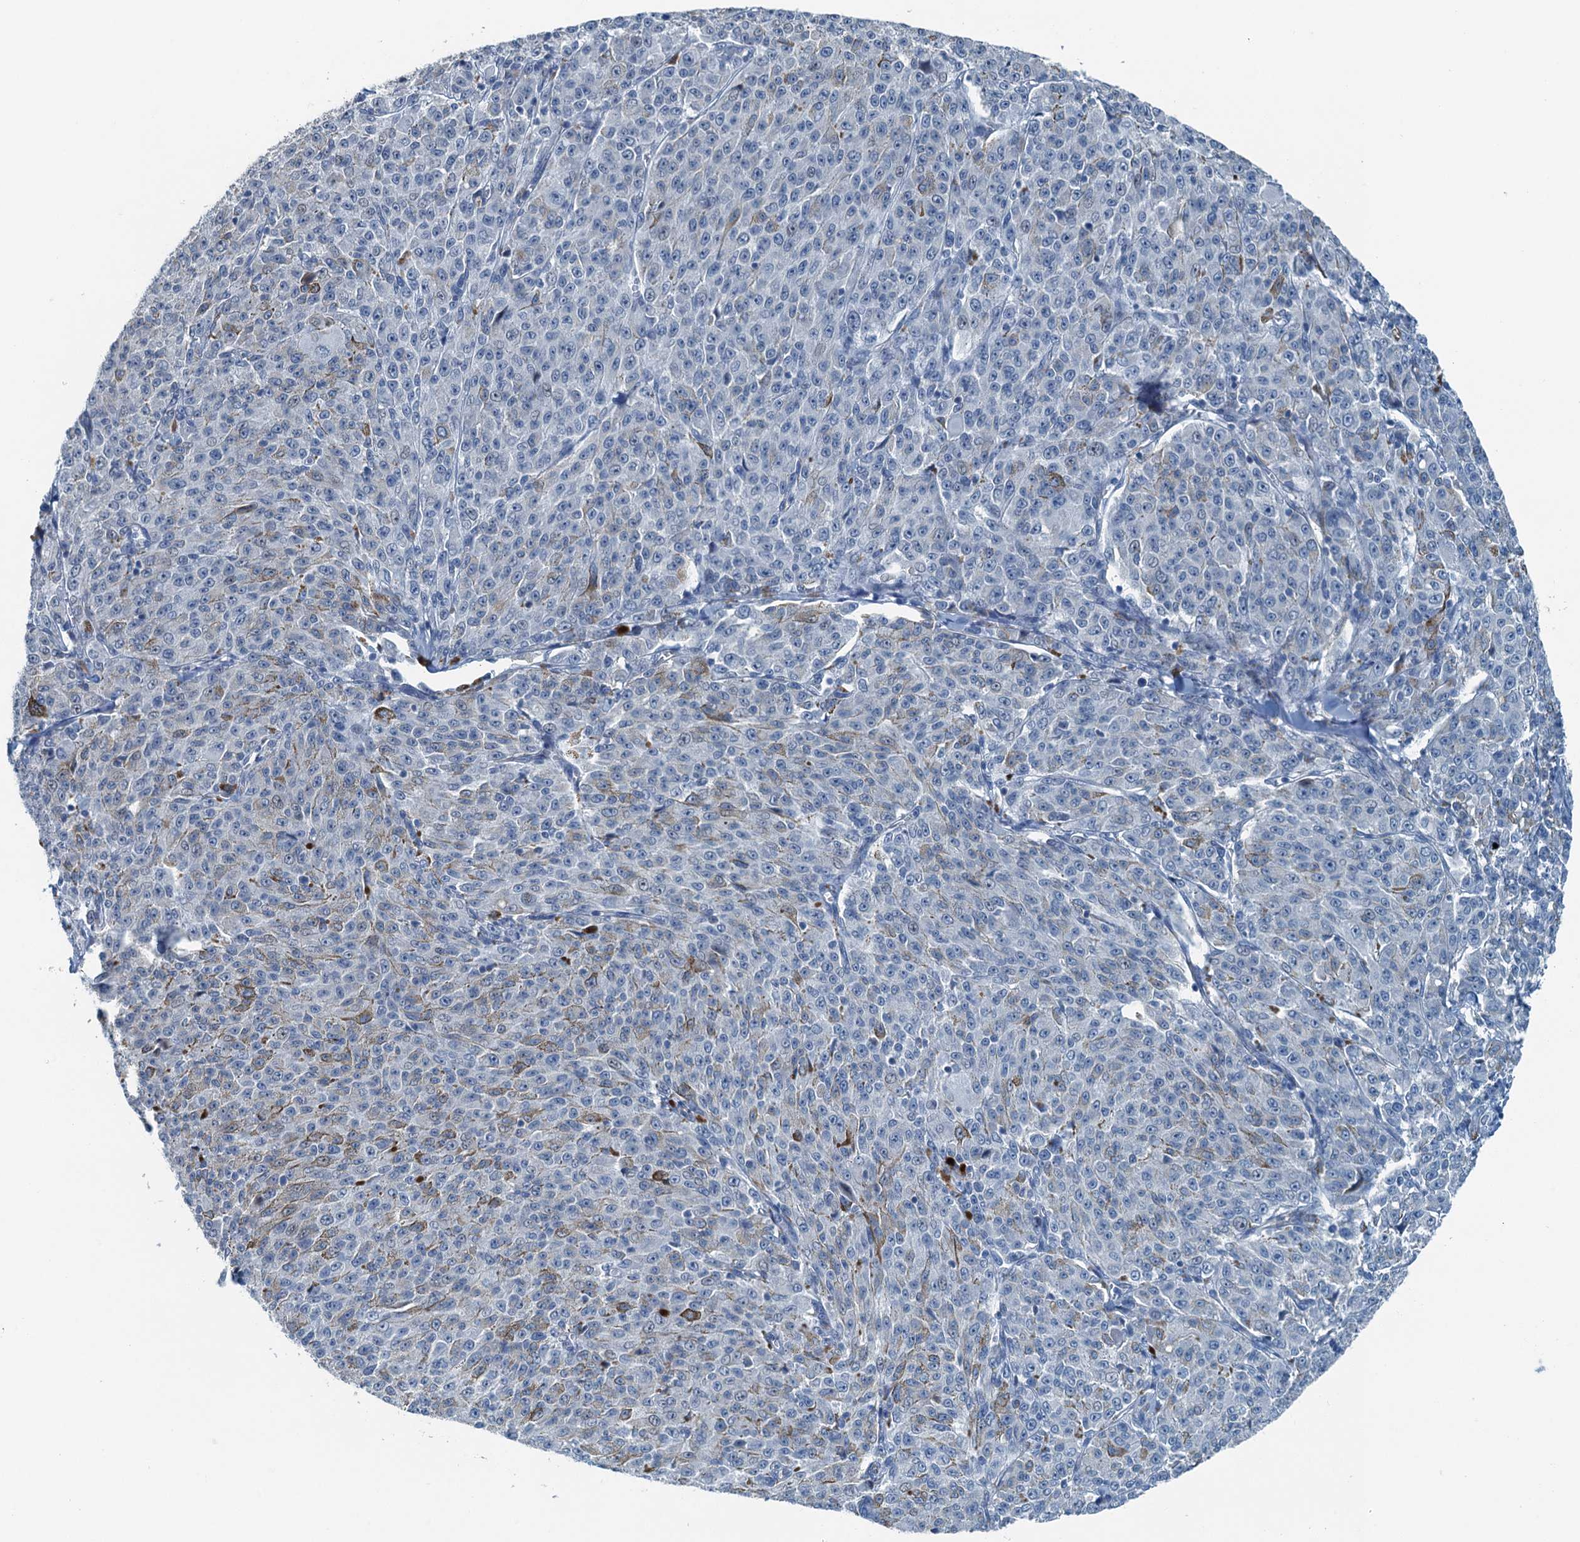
{"staining": {"intensity": "negative", "quantity": "none", "location": "none"}, "tissue": "melanoma", "cell_type": "Tumor cells", "image_type": "cancer", "snomed": [{"axis": "morphology", "description": "Malignant melanoma, NOS"}, {"axis": "topography", "description": "Skin"}], "caption": "Malignant melanoma was stained to show a protein in brown. There is no significant staining in tumor cells.", "gene": "GFOD2", "patient": {"sex": "female", "age": 52}}